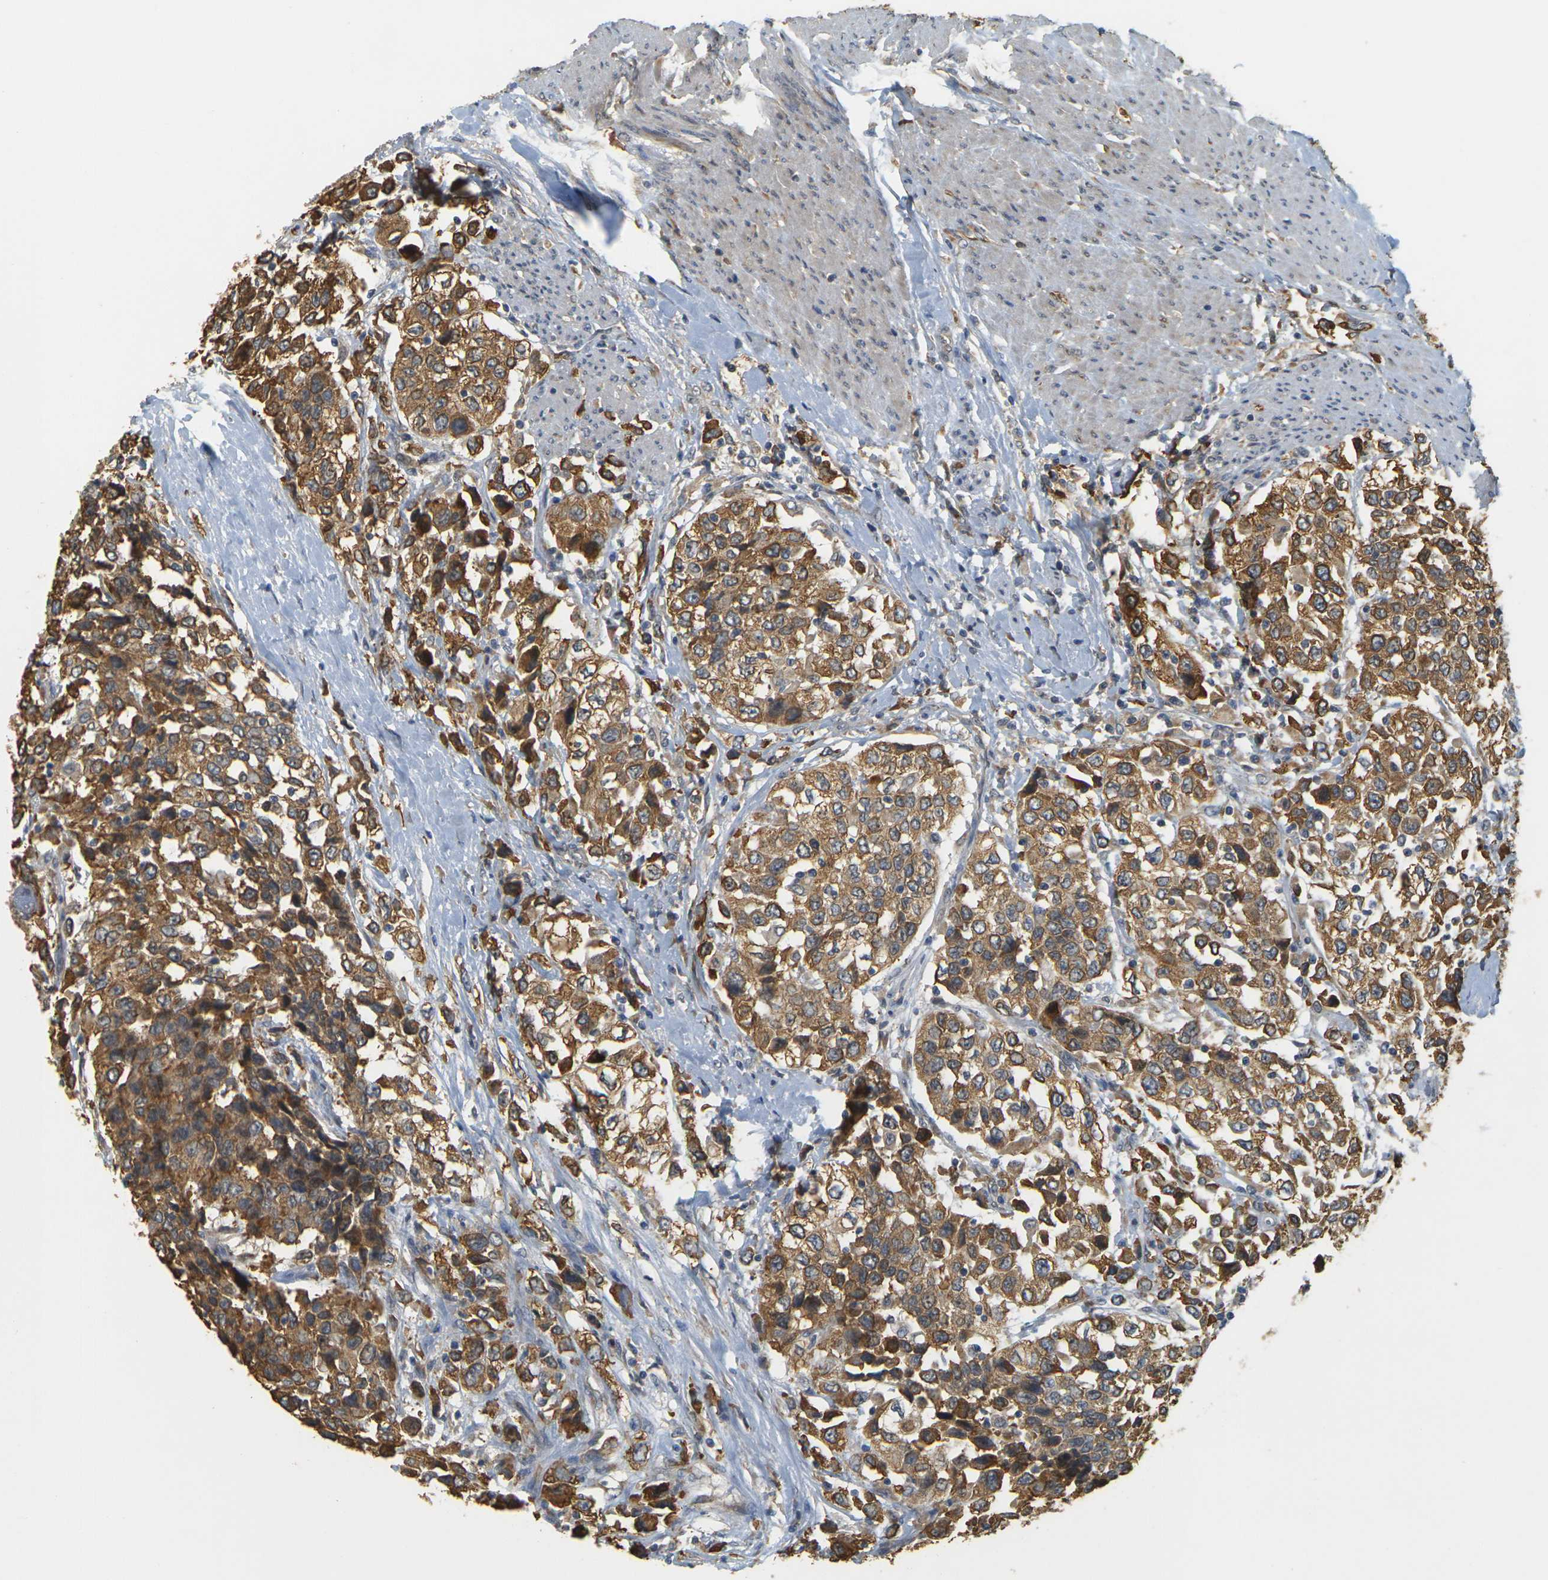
{"staining": {"intensity": "strong", "quantity": ">75%", "location": "cytoplasmic/membranous"}, "tissue": "urothelial cancer", "cell_type": "Tumor cells", "image_type": "cancer", "snomed": [{"axis": "morphology", "description": "Urothelial carcinoma, High grade"}, {"axis": "topography", "description": "Urinary bladder"}], "caption": "Brown immunohistochemical staining in high-grade urothelial carcinoma demonstrates strong cytoplasmic/membranous expression in approximately >75% of tumor cells.", "gene": "MEGF9", "patient": {"sex": "female", "age": 80}}